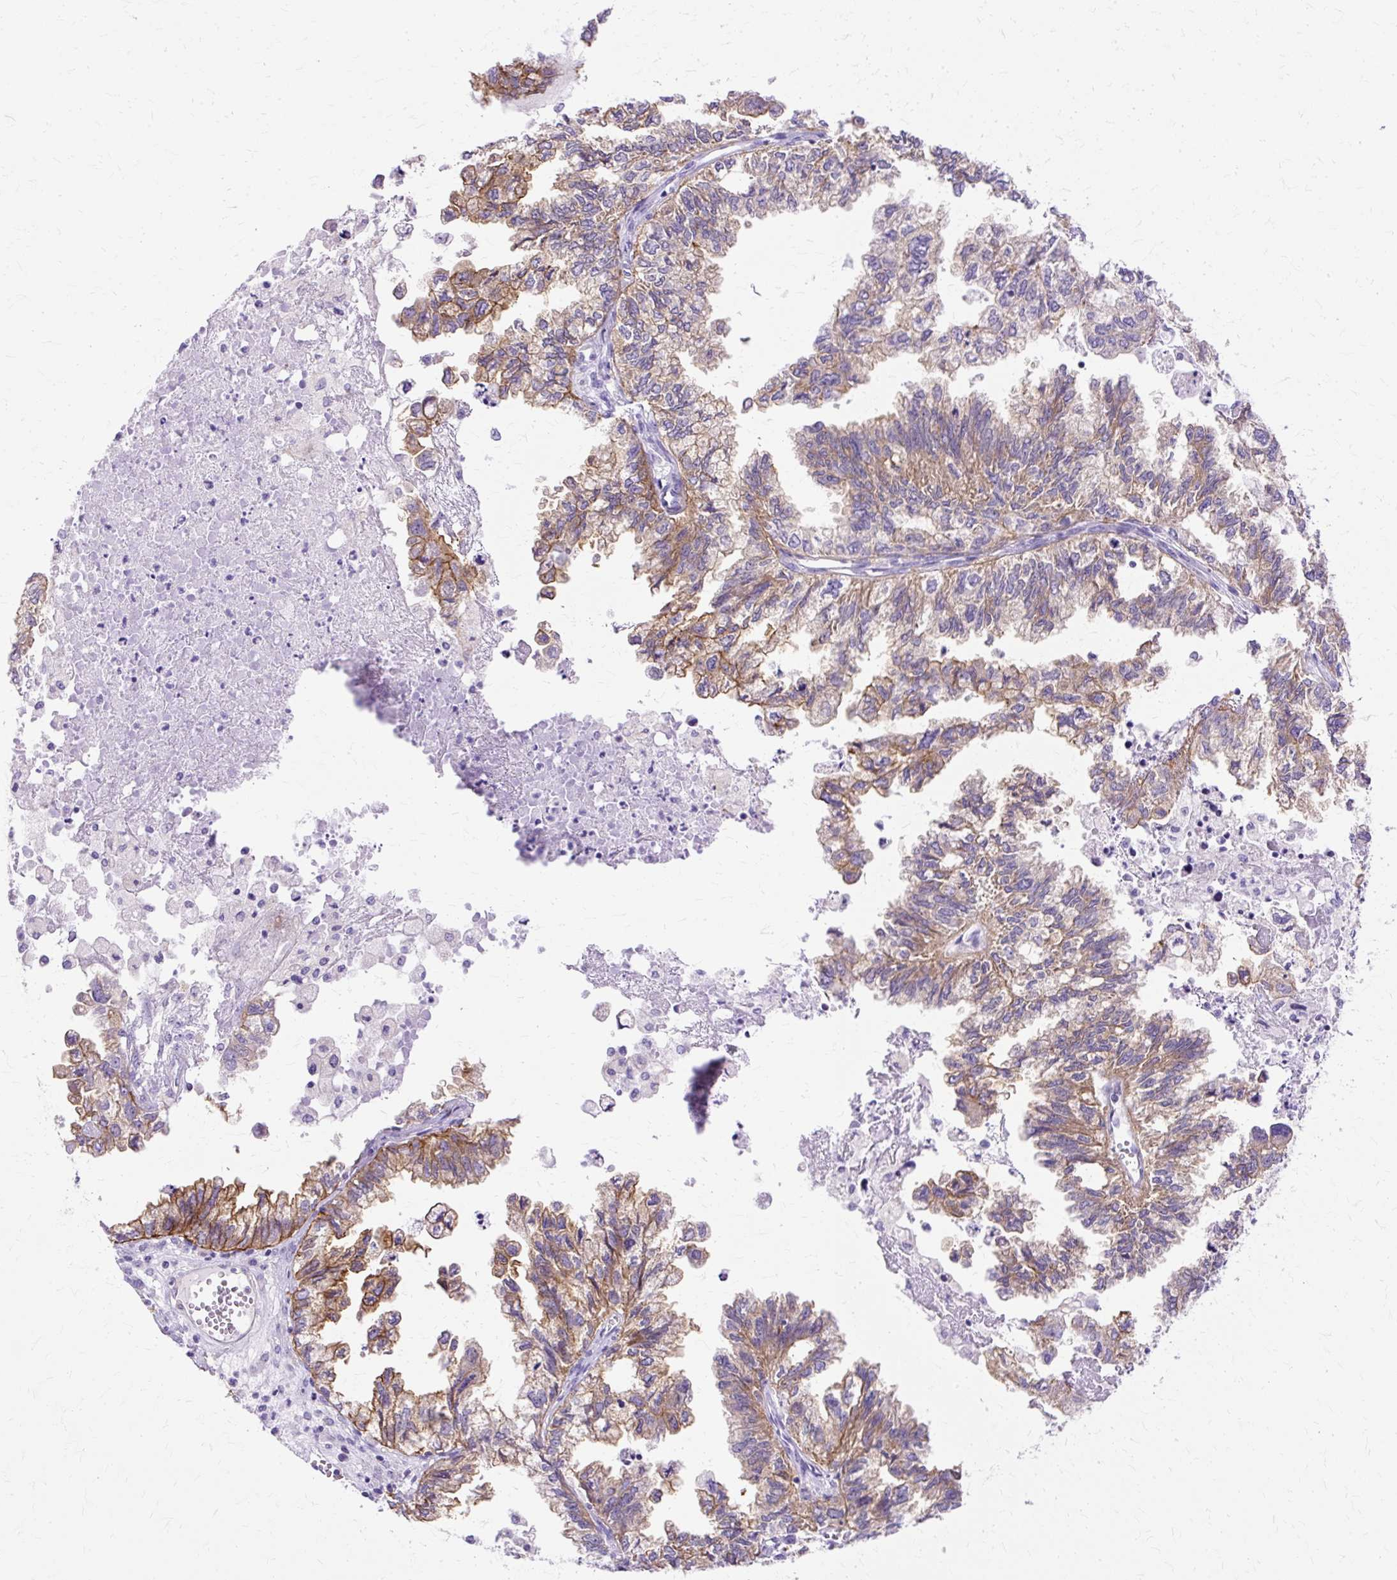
{"staining": {"intensity": "moderate", "quantity": ">75%", "location": "cytoplasmic/membranous"}, "tissue": "ovarian cancer", "cell_type": "Tumor cells", "image_type": "cancer", "snomed": [{"axis": "morphology", "description": "Cystadenocarcinoma, mucinous, NOS"}, {"axis": "topography", "description": "Ovary"}], "caption": "Protein expression by IHC shows moderate cytoplasmic/membranous staining in about >75% of tumor cells in ovarian mucinous cystadenocarcinoma.", "gene": "MYO6", "patient": {"sex": "female", "age": 72}}